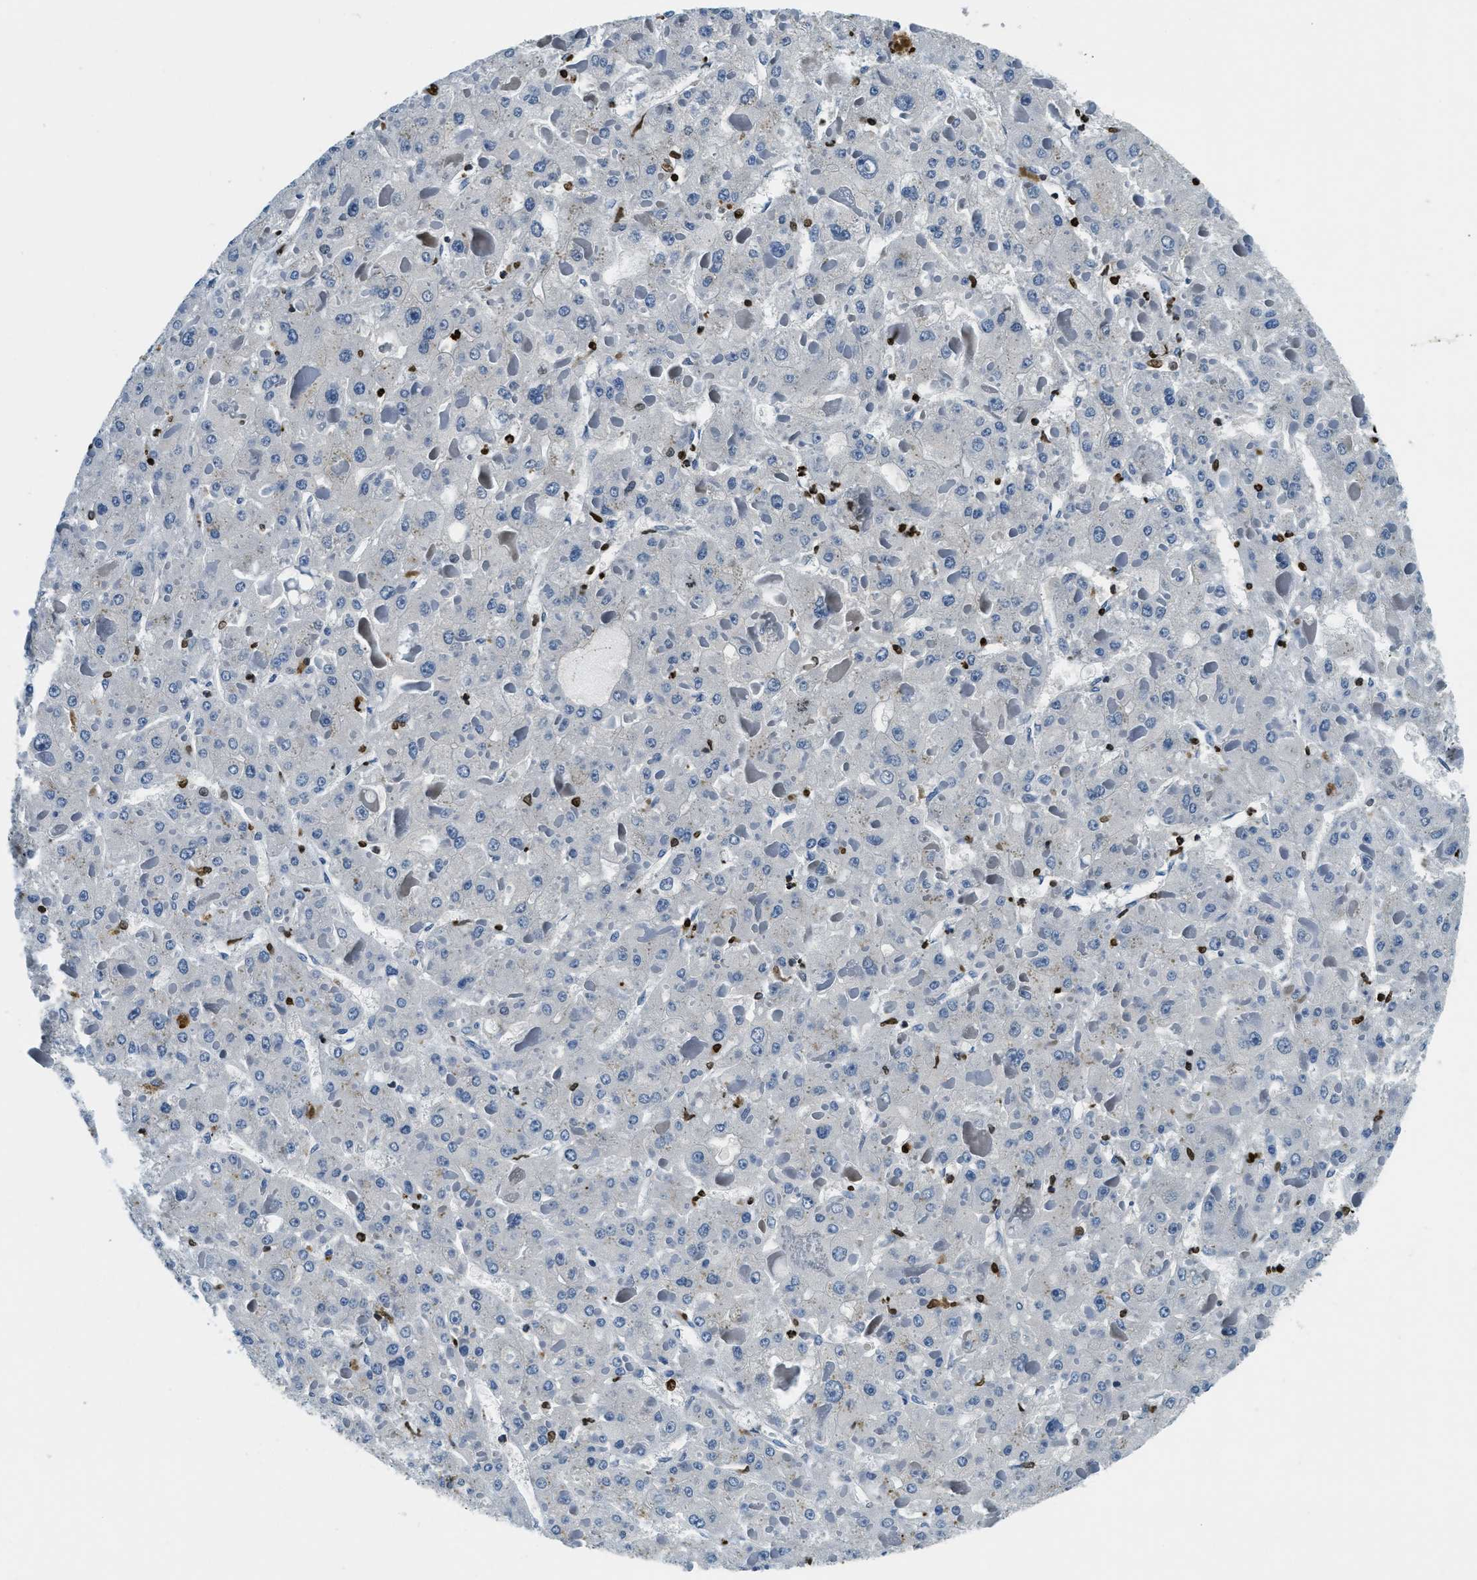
{"staining": {"intensity": "negative", "quantity": "none", "location": "none"}, "tissue": "liver cancer", "cell_type": "Tumor cells", "image_type": "cancer", "snomed": [{"axis": "morphology", "description": "Carcinoma, Hepatocellular, NOS"}, {"axis": "topography", "description": "Liver"}], "caption": "A micrograph of human liver cancer (hepatocellular carcinoma) is negative for staining in tumor cells. The staining was performed using DAB to visualize the protein expression in brown, while the nuclei were stained in blue with hematoxylin (Magnification: 20x).", "gene": "GNS", "patient": {"sex": "female", "age": 73}}